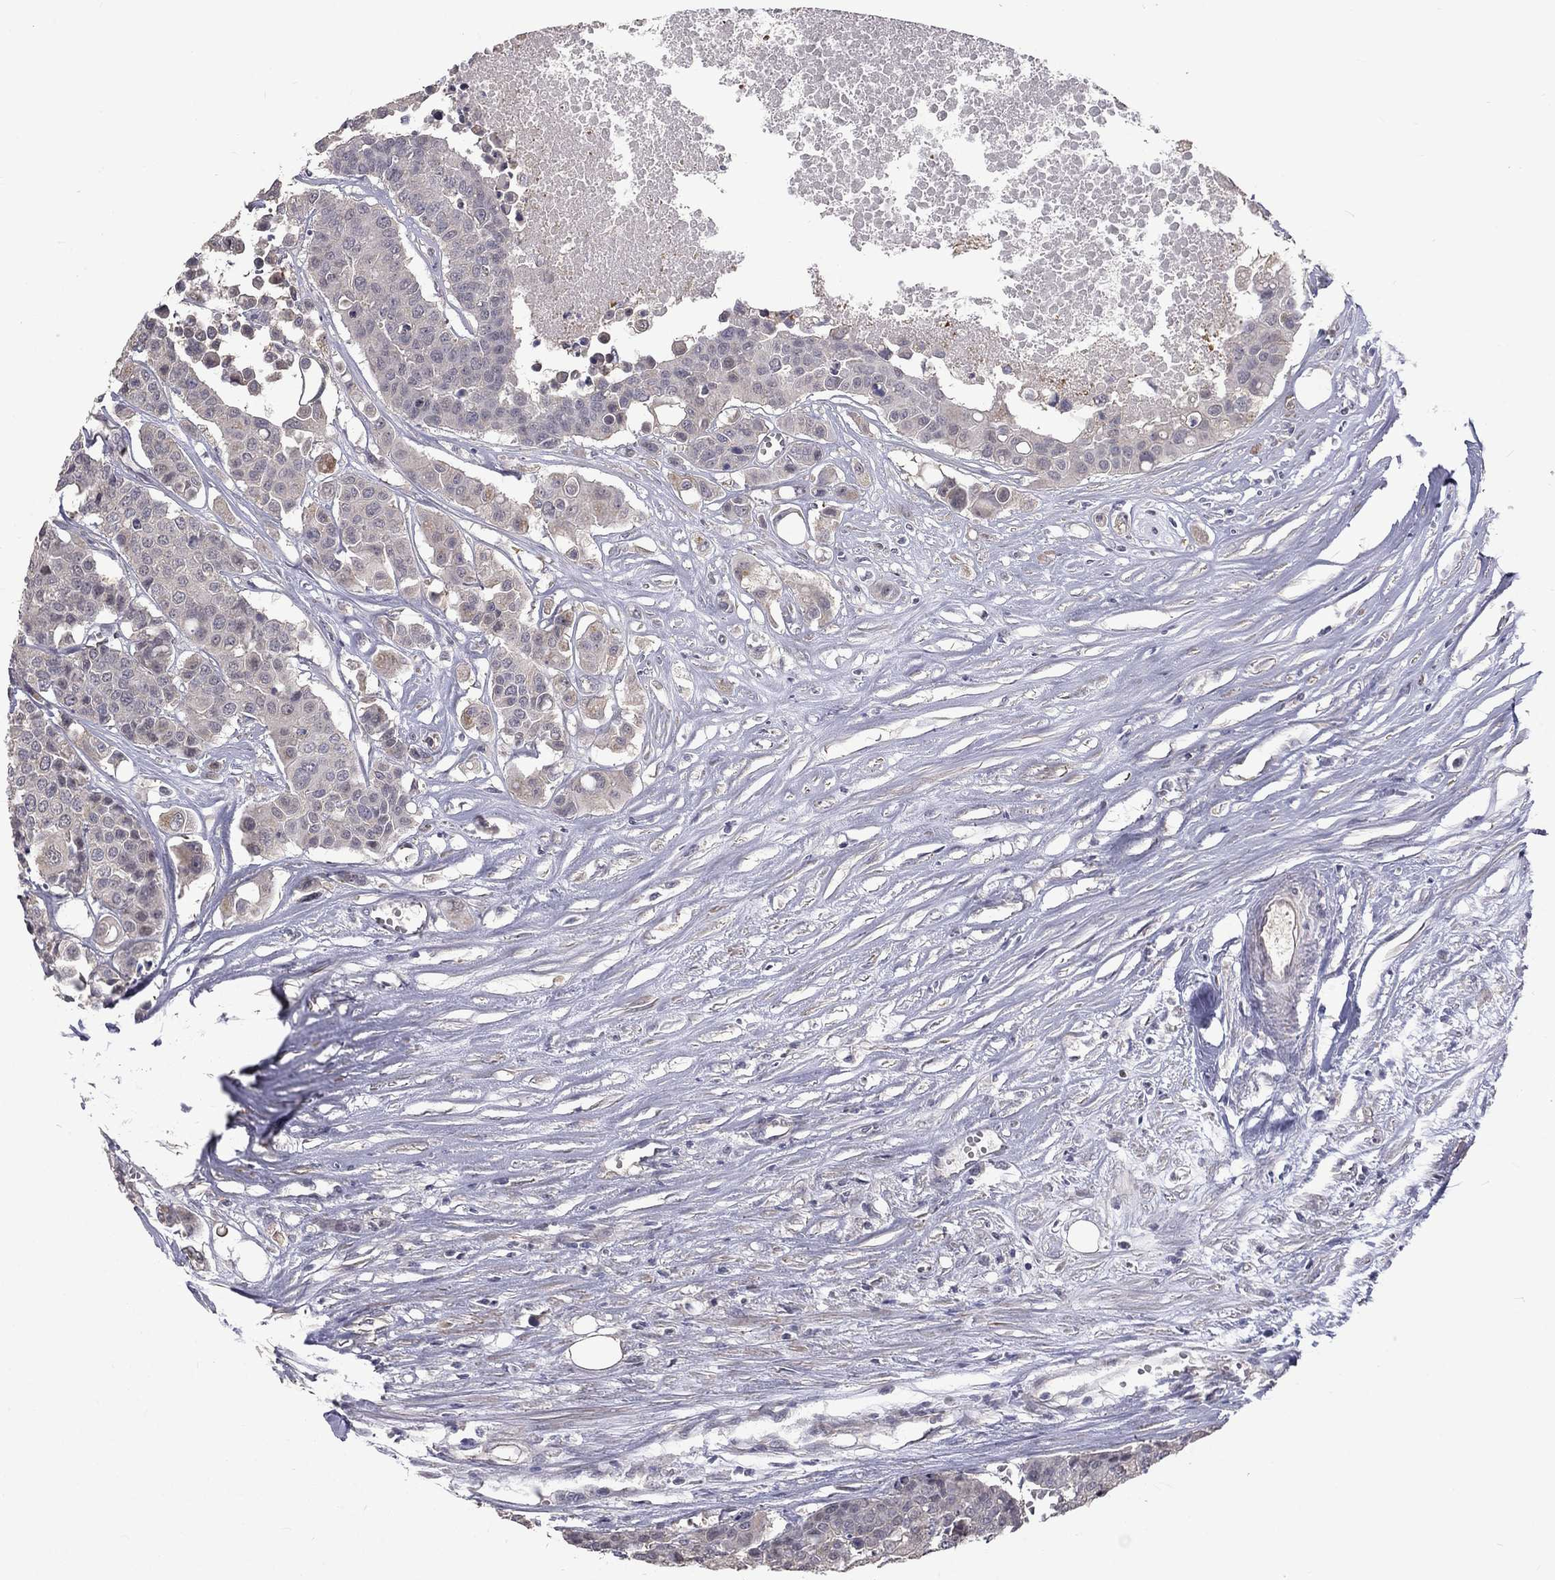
{"staining": {"intensity": "negative", "quantity": "none", "location": "none"}, "tissue": "carcinoid", "cell_type": "Tumor cells", "image_type": "cancer", "snomed": [{"axis": "morphology", "description": "Carcinoid, malignant, NOS"}, {"axis": "topography", "description": "Colon"}], "caption": "Tumor cells show no significant expression in carcinoid.", "gene": "SLC39A14", "patient": {"sex": "male", "age": 81}}